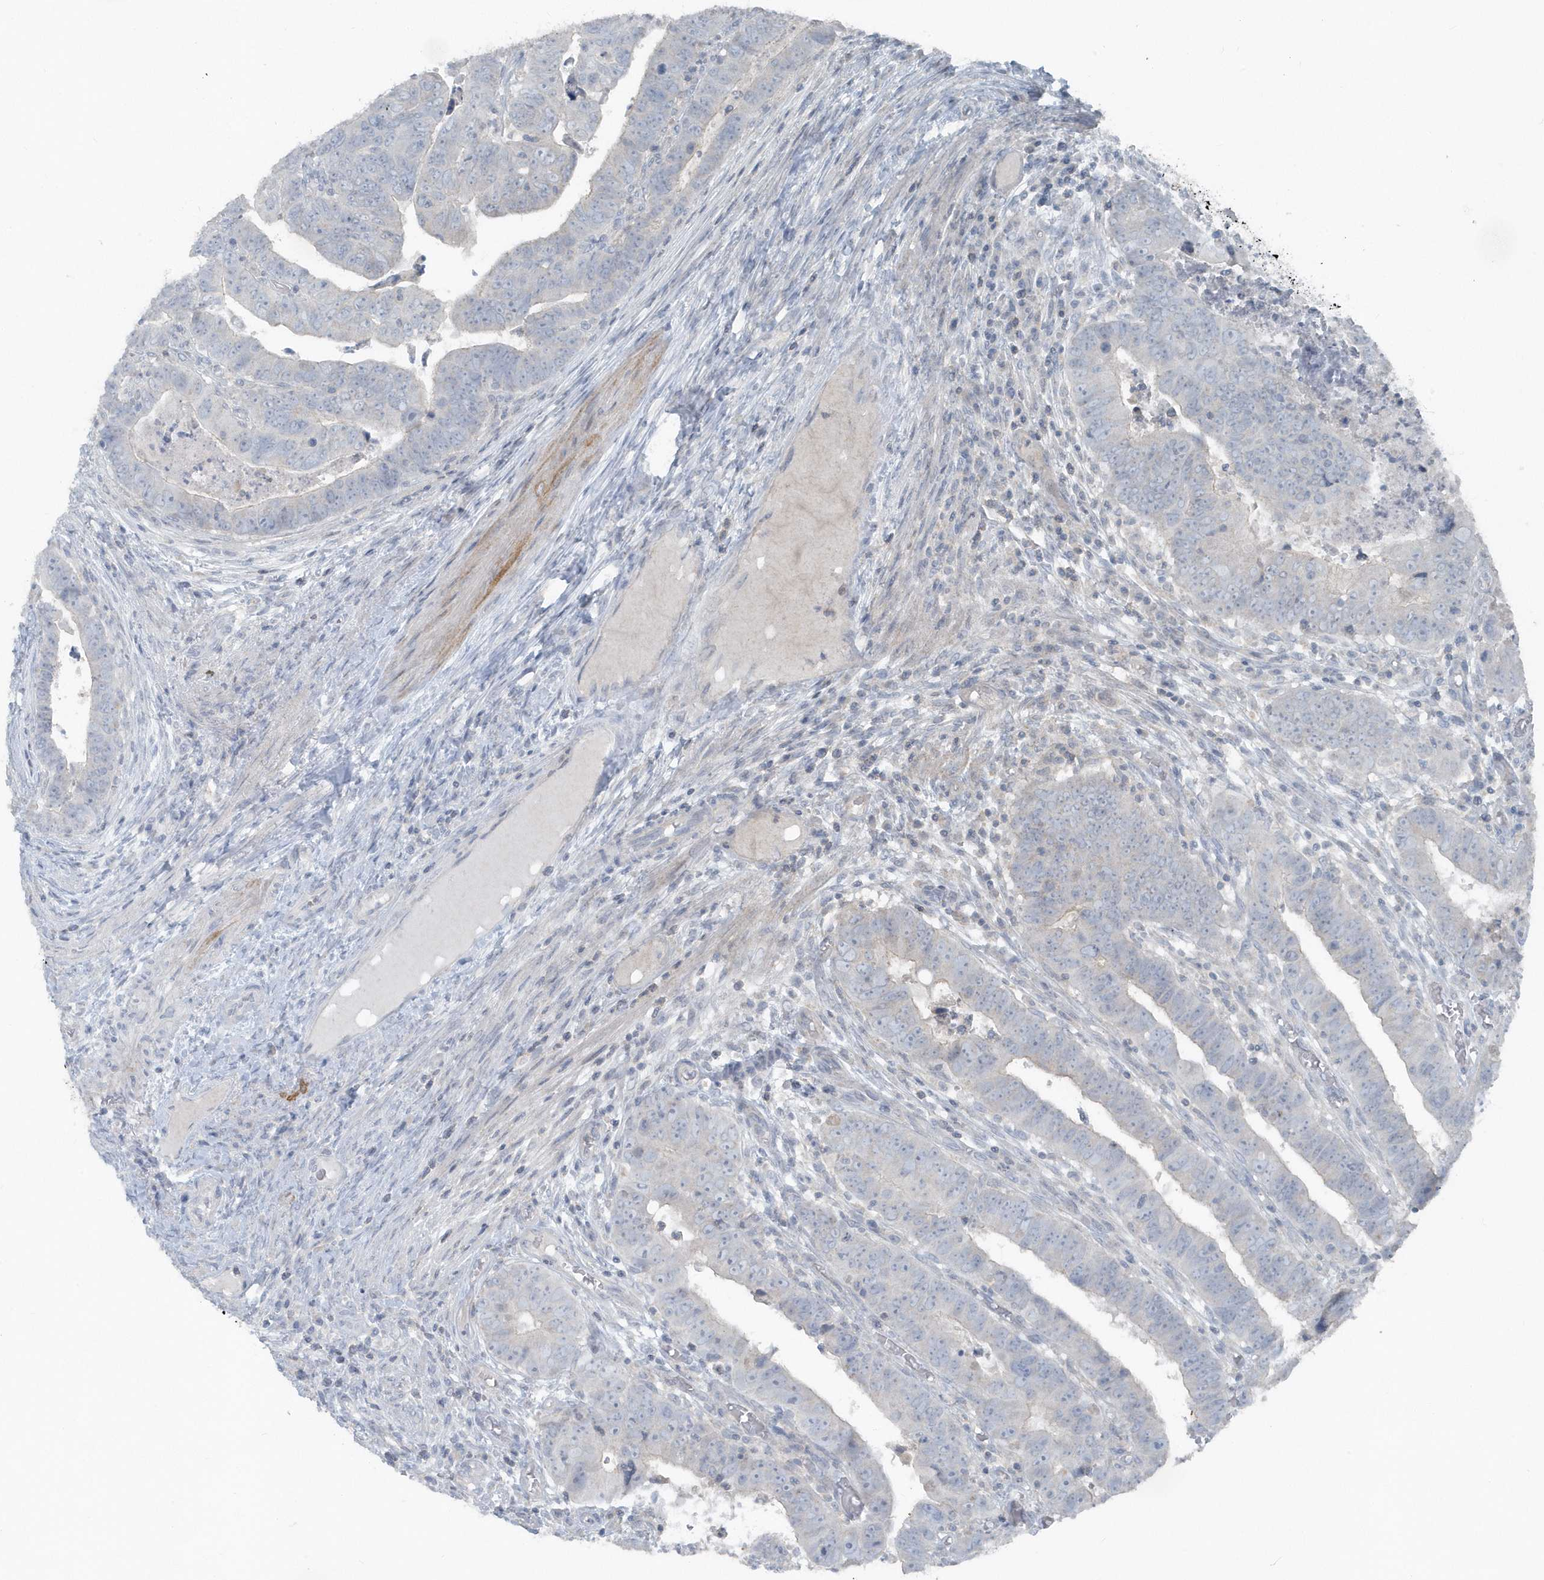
{"staining": {"intensity": "negative", "quantity": "none", "location": "none"}, "tissue": "colorectal cancer", "cell_type": "Tumor cells", "image_type": "cancer", "snomed": [{"axis": "morphology", "description": "Normal tissue, NOS"}, {"axis": "morphology", "description": "Adenocarcinoma, NOS"}, {"axis": "topography", "description": "Rectum"}], "caption": "Adenocarcinoma (colorectal) was stained to show a protein in brown. There is no significant positivity in tumor cells.", "gene": "ACTC1", "patient": {"sex": "female", "age": 65}}